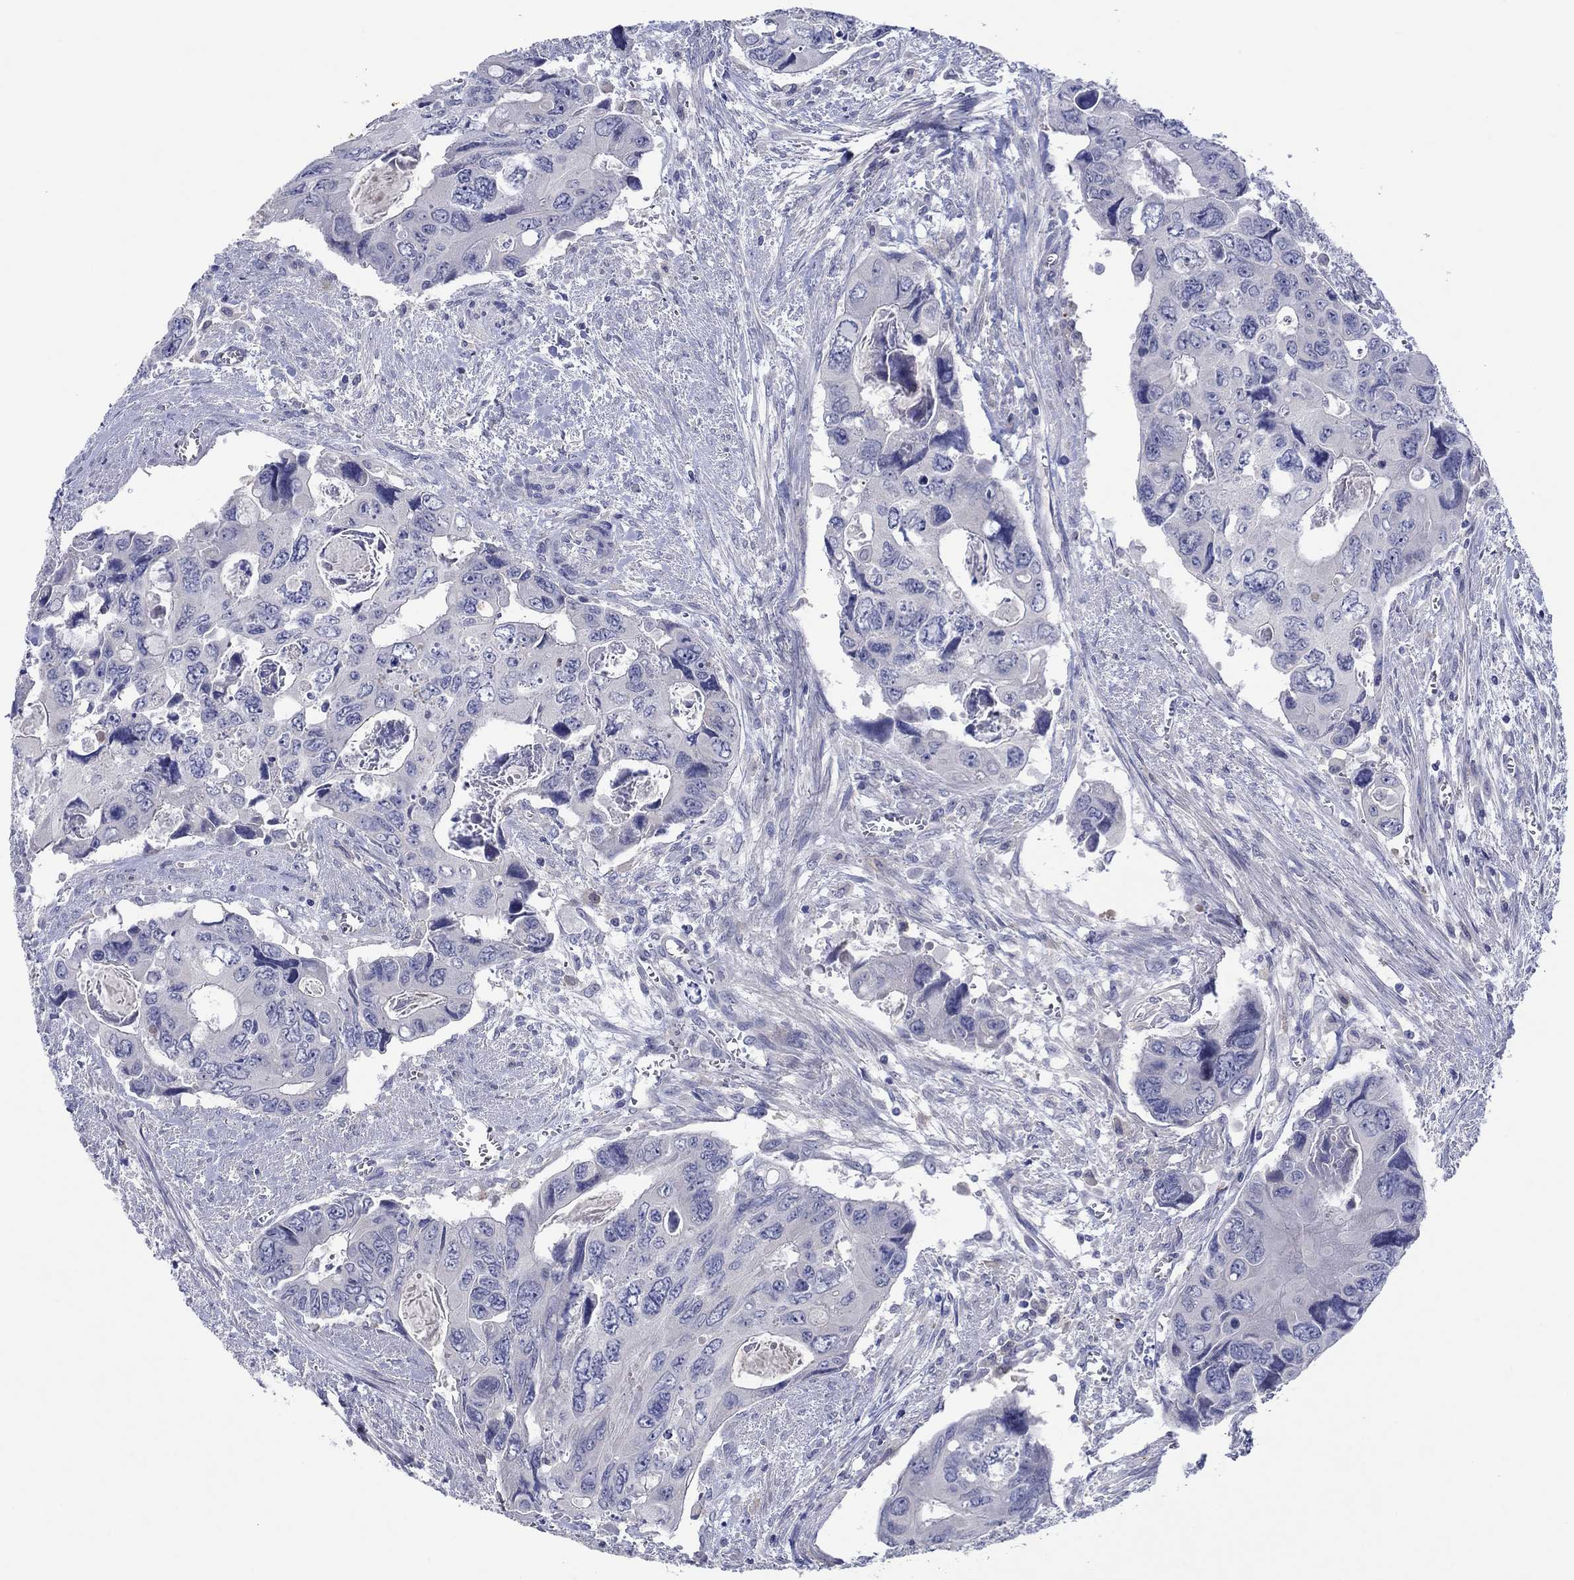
{"staining": {"intensity": "negative", "quantity": "none", "location": "none"}, "tissue": "colorectal cancer", "cell_type": "Tumor cells", "image_type": "cancer", "snomed": [{"axis": "morphology", "description": "Adenocarcinoma, NOS"}, {"axis": "topography", "description": "Rectum"}], "caption": "Immunohistochemistry micrograph of colorectal adenocarcinoma stained for a protein (brown), which shows no expression in tumor cells. The staining is performed using DAB (3,3'-diaminobenzidine) brown chromogen with nuclei counter-stained in using hematoxylin.", "gene": "HDC", "patient": {"sex": "male", "age": 62}}